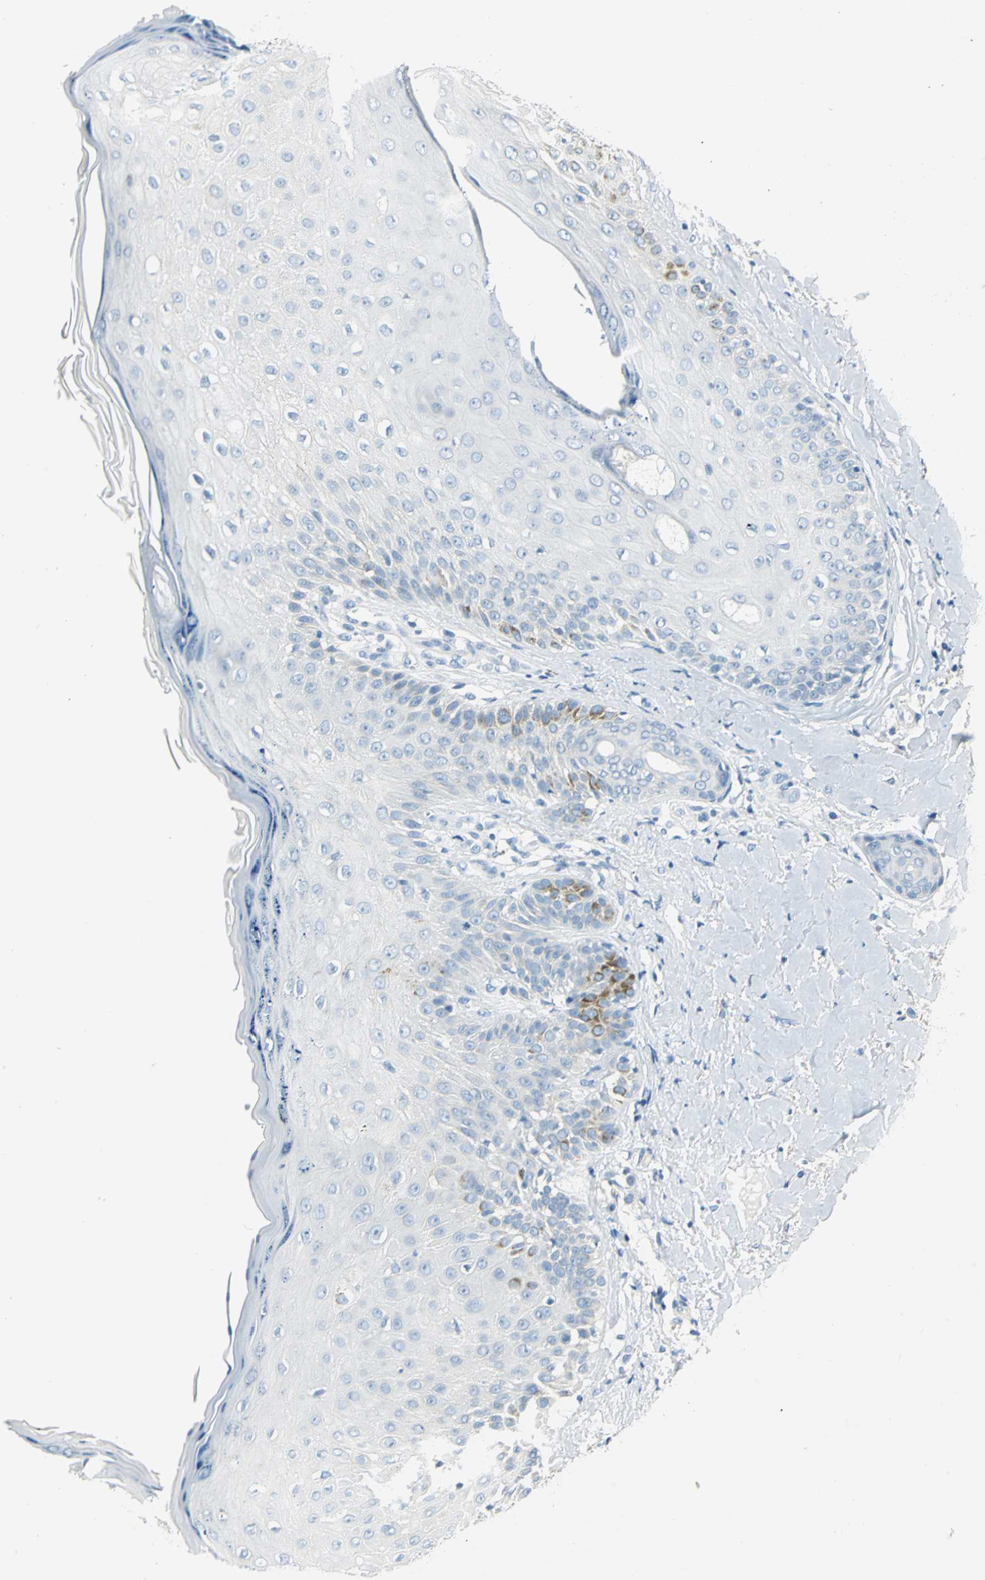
{"staining": {"intensity": "negative", "quantity": "none", "location": "none"}, "tissue": "skin cancer", "cell_type": "Tumor cells", "image_type": "cancer", "snomed": [{"axis": "morphology", "description": "Squamous cell carcinoma, NOS"}, {"axis": "topography", "description": "Skin"}], "caption": "The histopathology image exhibits no significant positivity in tumor cells of squamous cell carcinoma (skin).", "gene": "UCHL1", "patient": {"sex": "male", "age": 24}}